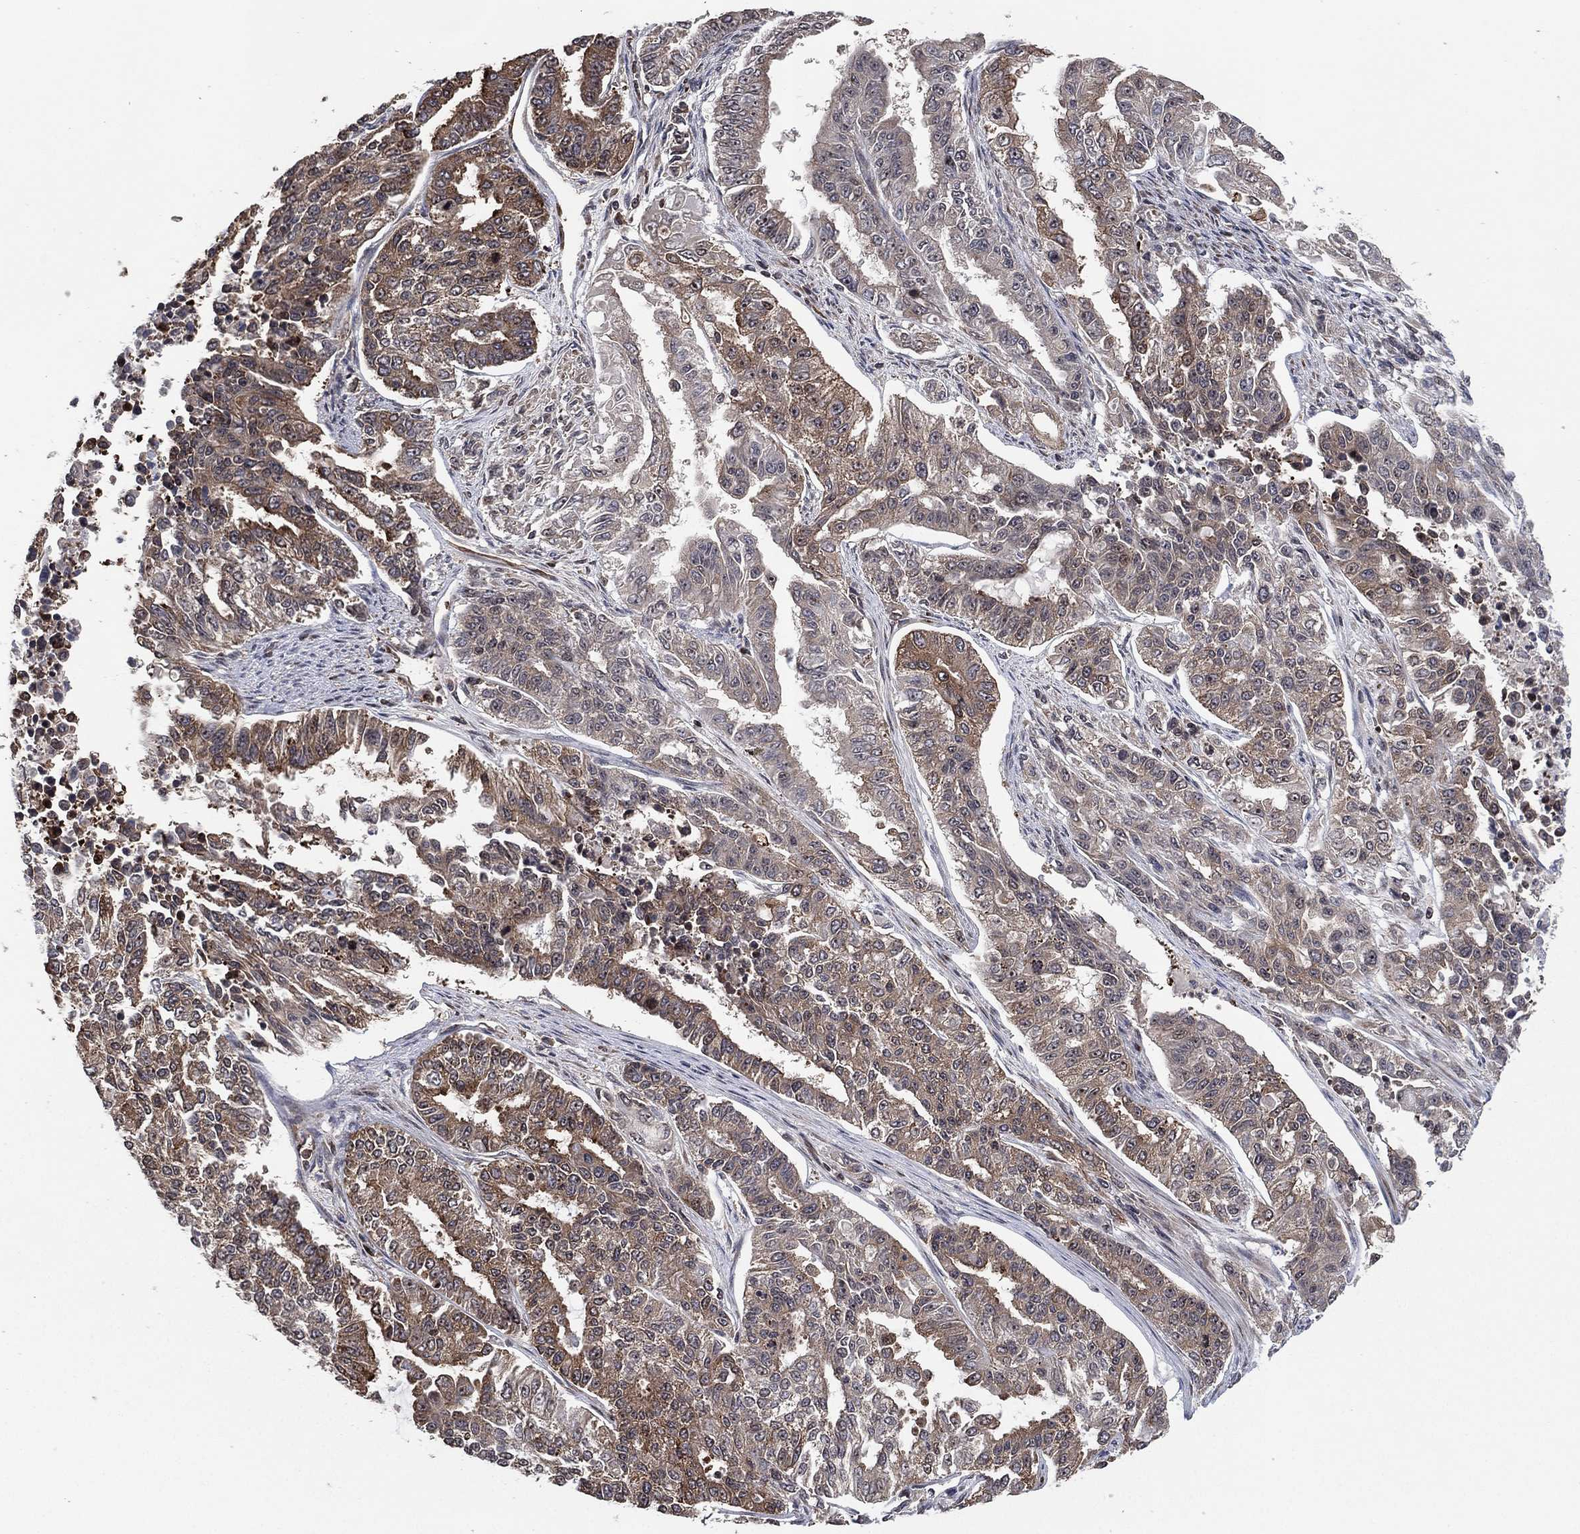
{"staining": {"intensity": "moderate", "quantity": "<25%", "location": "cytoplasmic/membranous"}, "tissue": "endometrial cancer", "cell_type": "Tumor cells", "image_type": "cancer", "snomed": [{"axis": "morphology", "description": "Adenocarcinoma, NOS"}, {"axis": "topography", "description": "Uterus"}], "caption": "Immunohistochemical staining of endometrial cancer (adenocarcinoma) demonstrates low levels of moderate cytoplasmic/membranous protein expression in about <25% of tumor cells.", "gene": "TMCO1", "patient": {"sex": "female", "age": 59}}